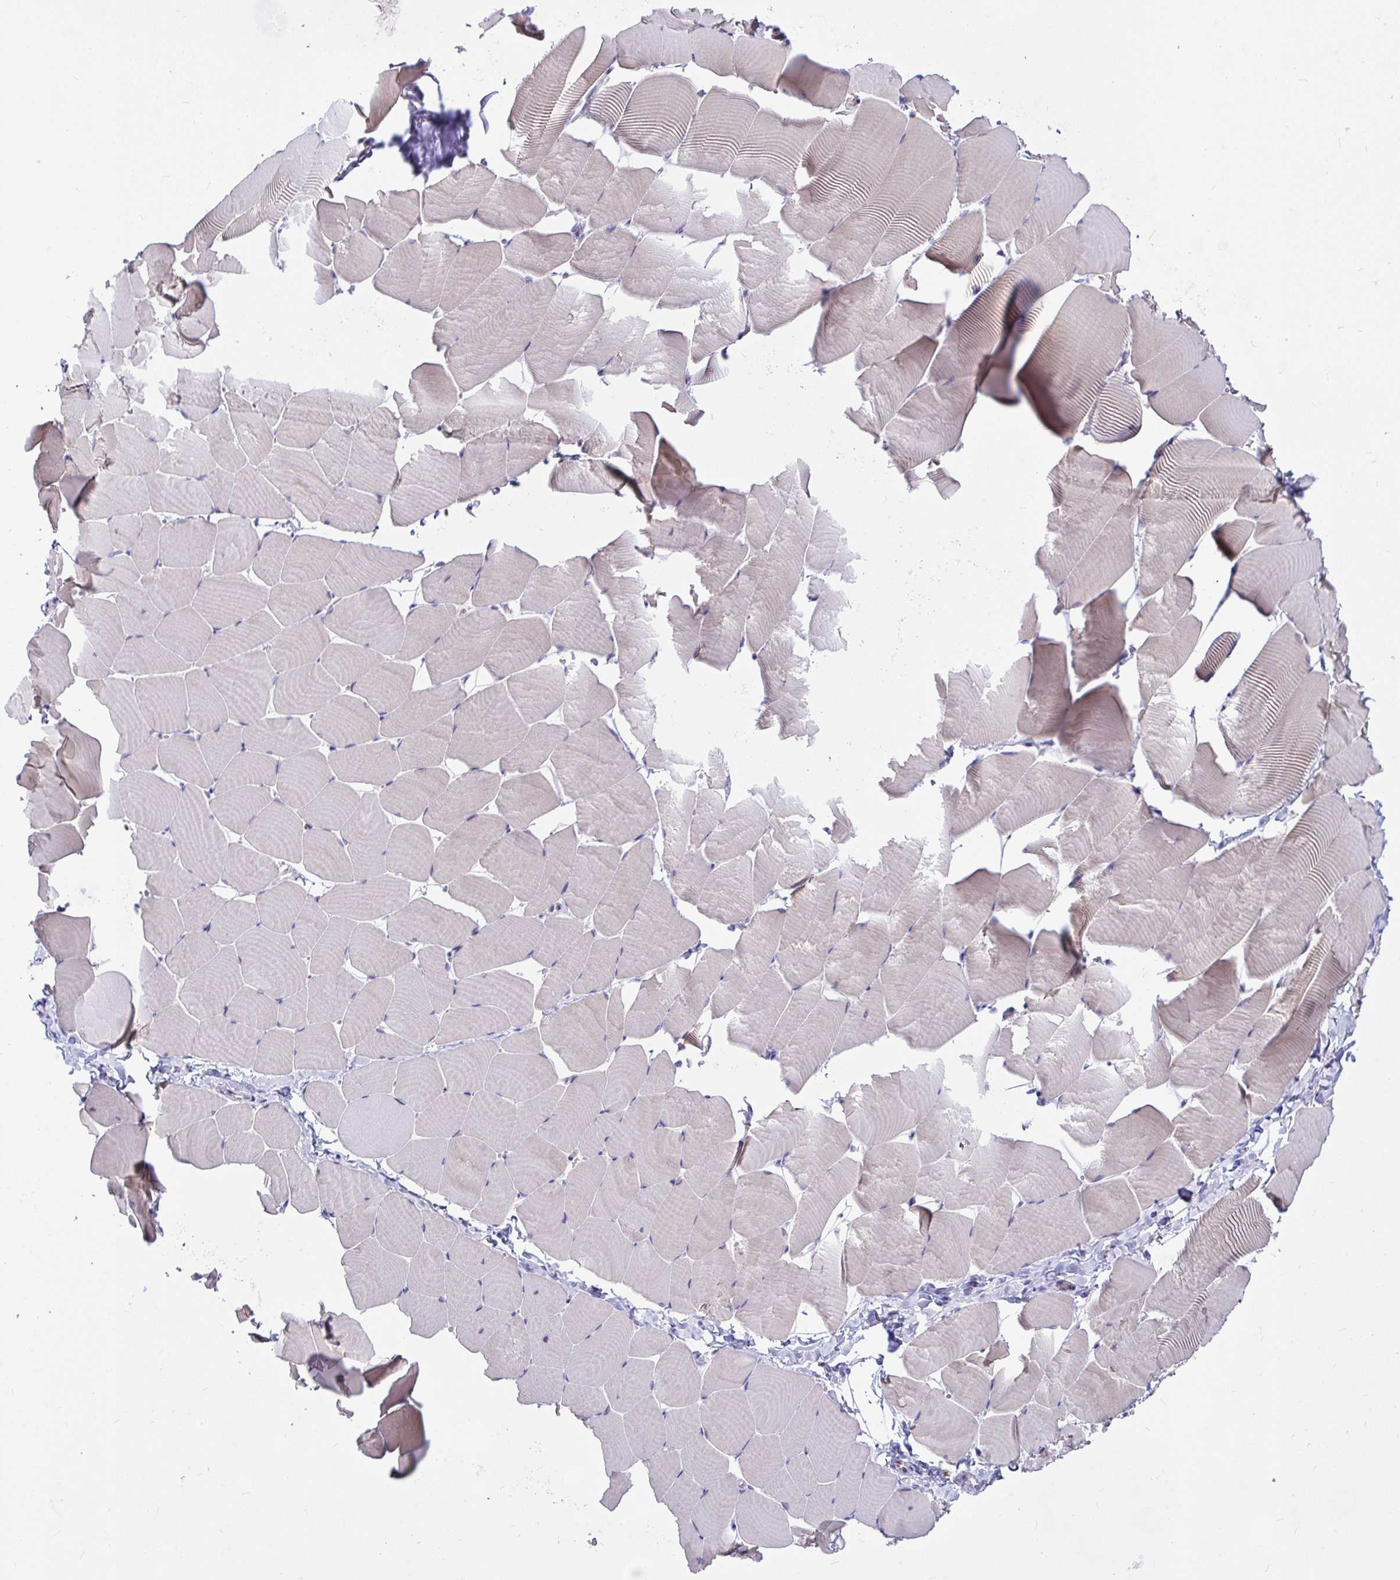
{"staining": {"intensity": "weak", "quantity": "25%-75%", "location": "cytoplasmic/membranous"}, "tissue": "skeletal muscle", "cell_type": "Myocytes", "image_type": "normal", "snomed": [{"axis": "morphology", "description": "Normal tissue, NOS"}, {"axis": "topography", "description": "Skeletal muscle"}], "caption": "DAB (3,3'-diaminobenzidine) immunohistochemical staining of normal human skeletal muscle exhibits weak cytoplasmic/membranous protein expression in approximately 25%-75% of myocytes.", "gene": "CEP63", "patient": {"sex": "male", "age": 25}}